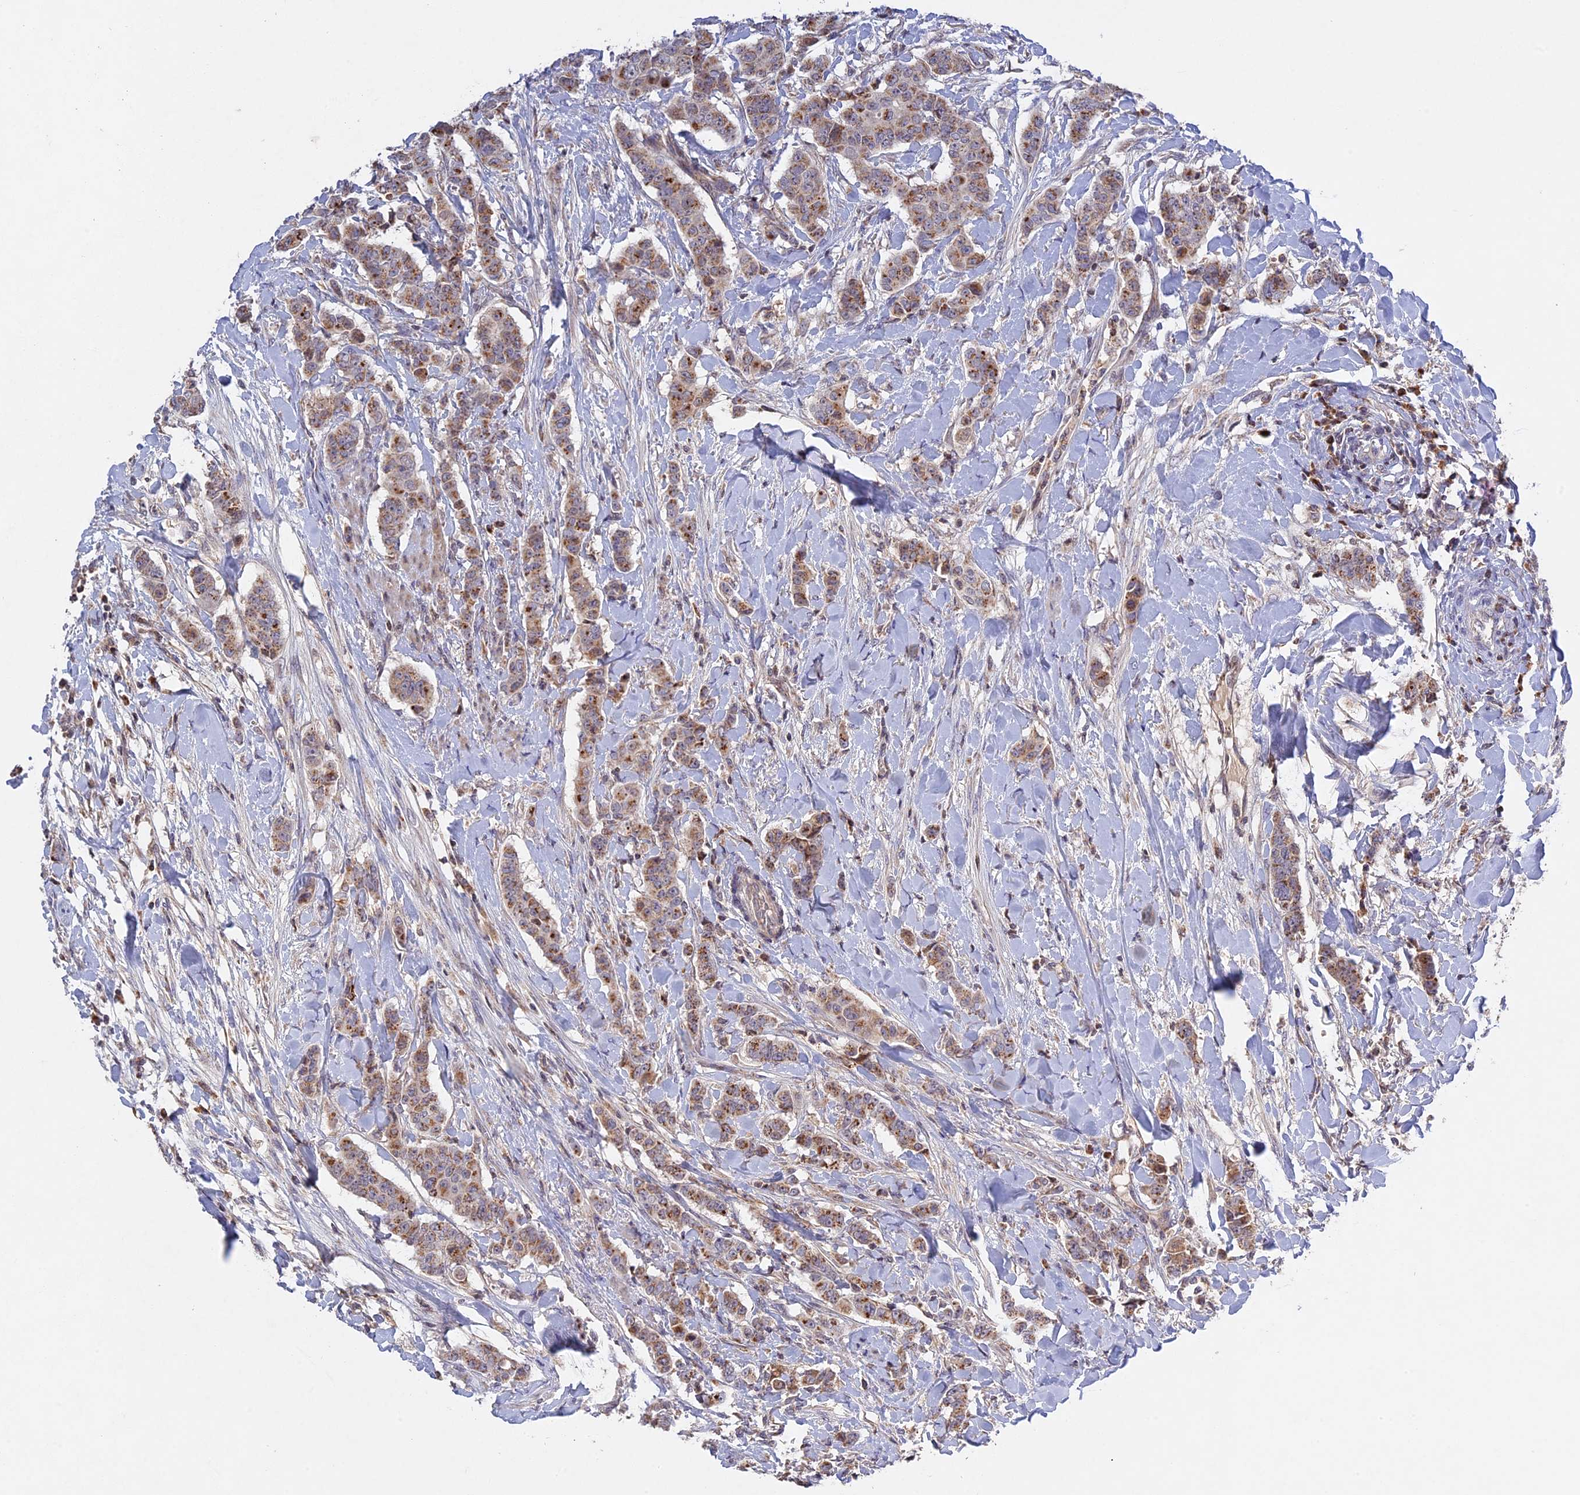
{"staining": {"intensity": "moderate", "quantity": "<25%", "location": "cytoplasmic/membranous"}, "tissue": "breast cancer", "cell_type": "Tumor cells", "image_type": "cancer", "snomed": [{"axis": "morphology", "description": "Duct carcinoma"}, {"axis": "topography", "description": "Breast"}], "caption": "Infiltrating ductal carcinoma (breast) stained with DAB (3,3'-diaminobenzidine) IHC exhibits low levels of moderate cytoplasmic/membranous staining in approximately <25% of tumor cells.", "gene": "MPV17L", "patient": {"sex": "female", "age": 40}}